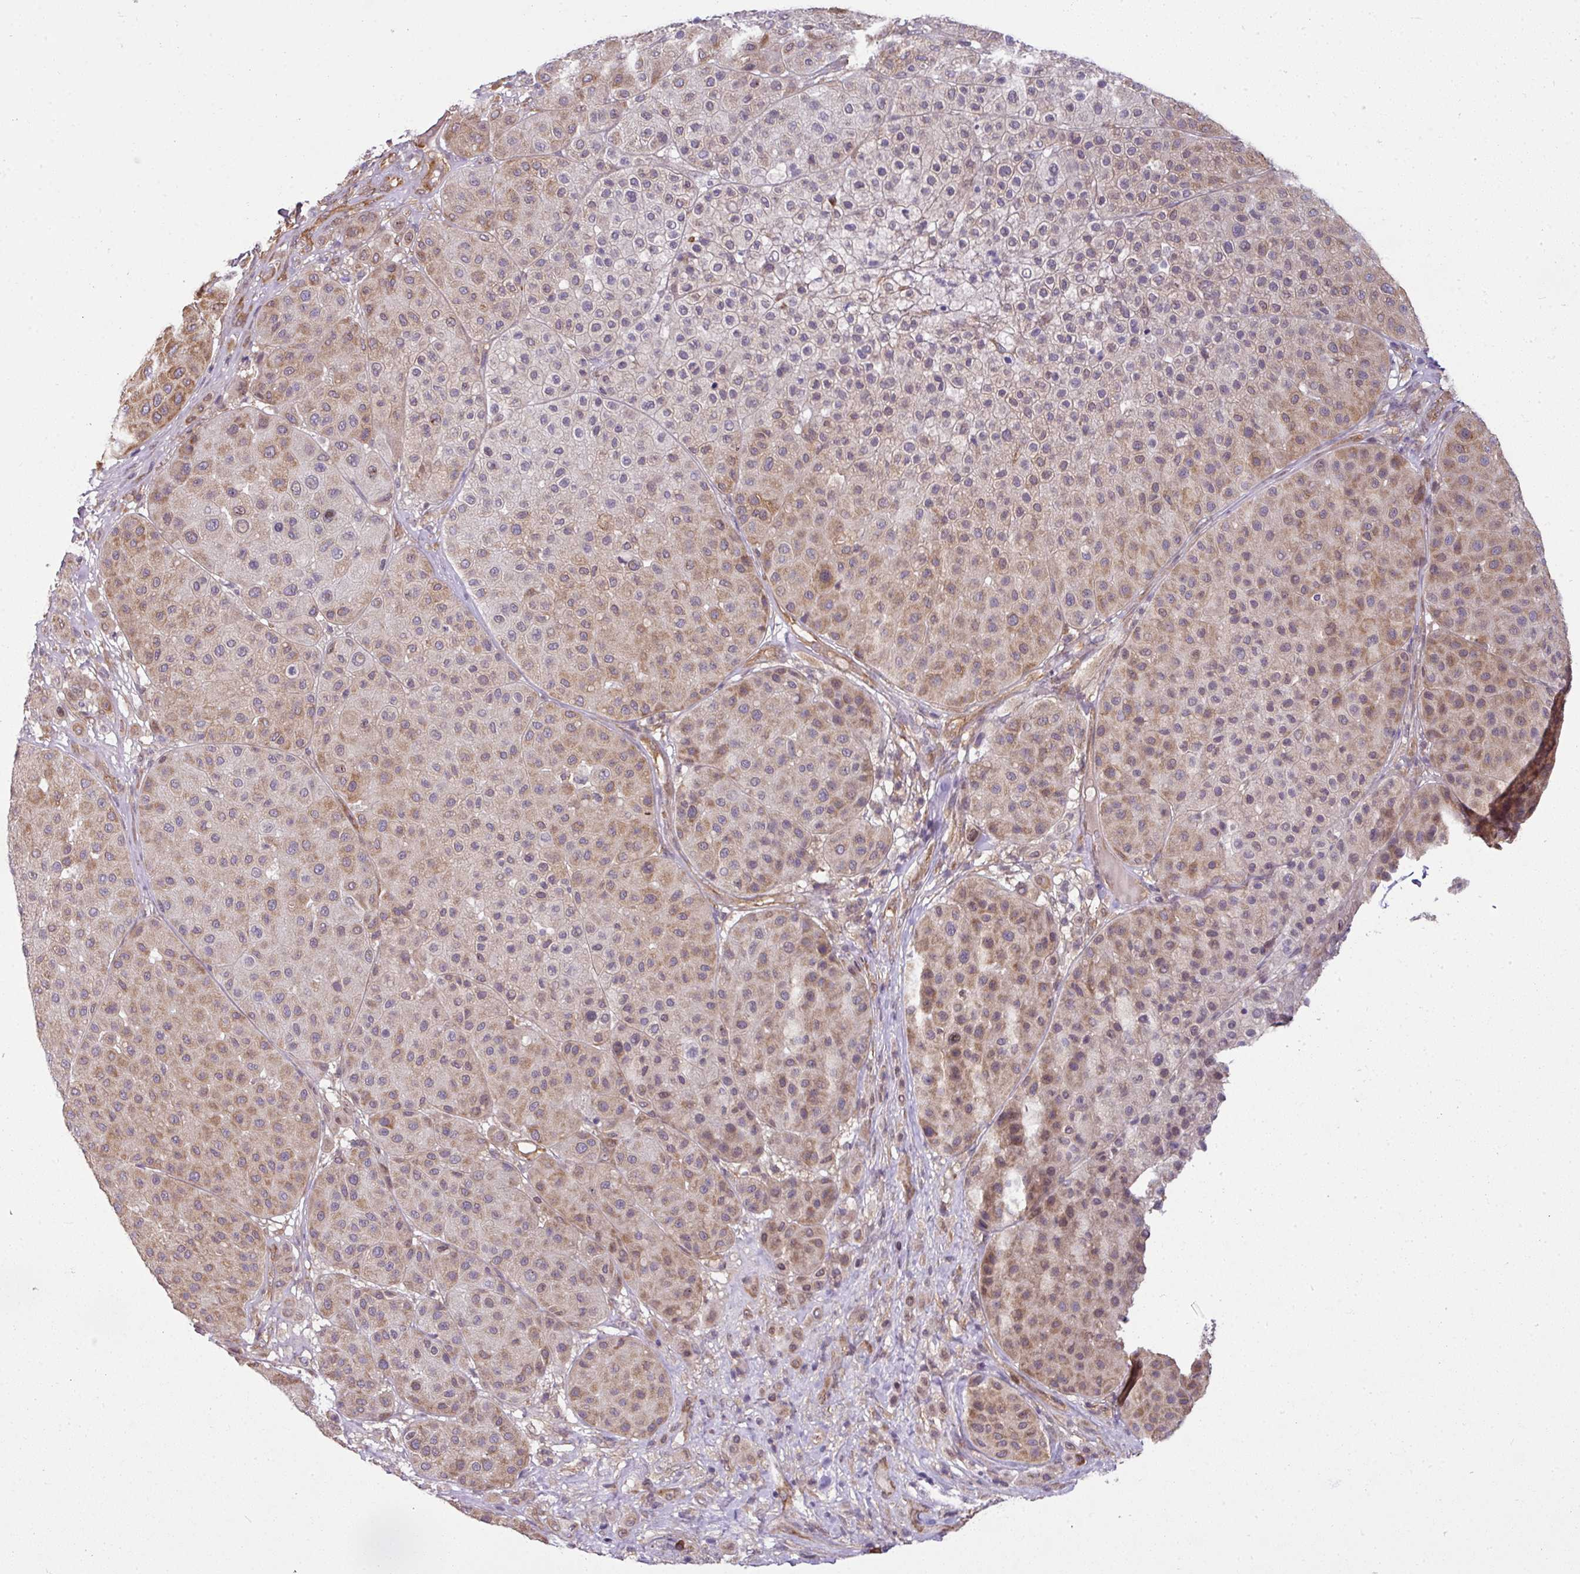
{"staining": {"intensity": "moderate", "quantity": "25%-75%", "location": "cytoplasmic/membranous"}, "tissue": "melanoma", "cell_type": "Tumor cells", "image_type": "cancer", "snomed": [{"axis": "morphology", "description": "Malignant melanoma, Metastatic site"}, {"axis": "topography", "description": "Smooth muscle"}], "caption": "This micrograph demonstrates immunohistochemistry staining of melanoma, with medium moderate cytoplasmic/membranous staining in about 25%-75% of tumor cells.", "gene": "RBM4B", "patient": {"sex": "male", "age": 41}}